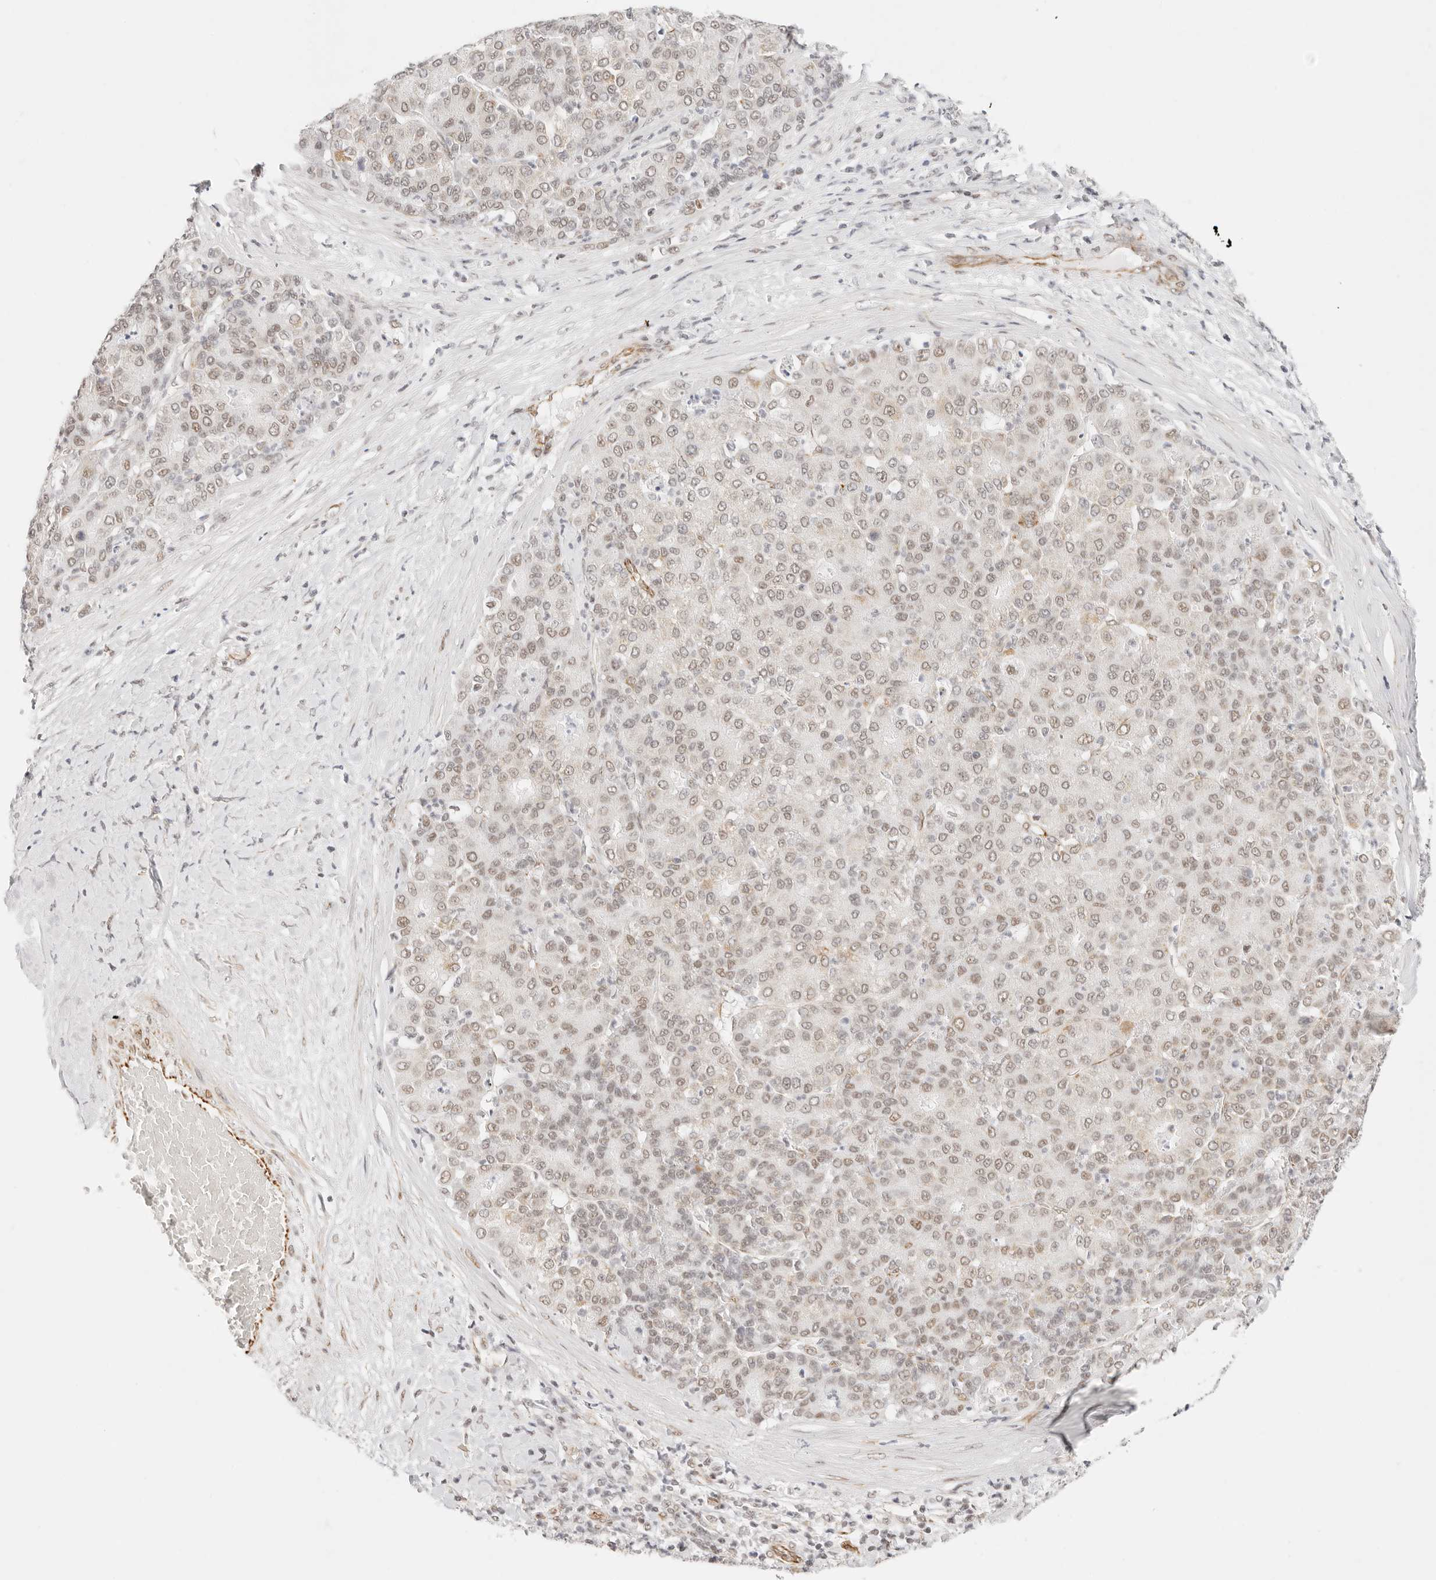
{"staining": {"intensity": "weak", "quantity": "<25%", "location": "nuclear"}, "tissue": "liver cancer", "cell_type": "Tumor cells", "image_type": "cancer", "snomed": [{"axis": "morphology", "description": "Carcinoma, Hepatocellular, NOS"}, {"axis": "topography", "description": "Liver"}], "caption": "Liver cancer (hepatocellular carcinoma) was stained to show a protein in brown. There is no significant positivity in tumor cells.", "gene": "ZC3H11A", "patient": {"sex": "male", "age": 65}}